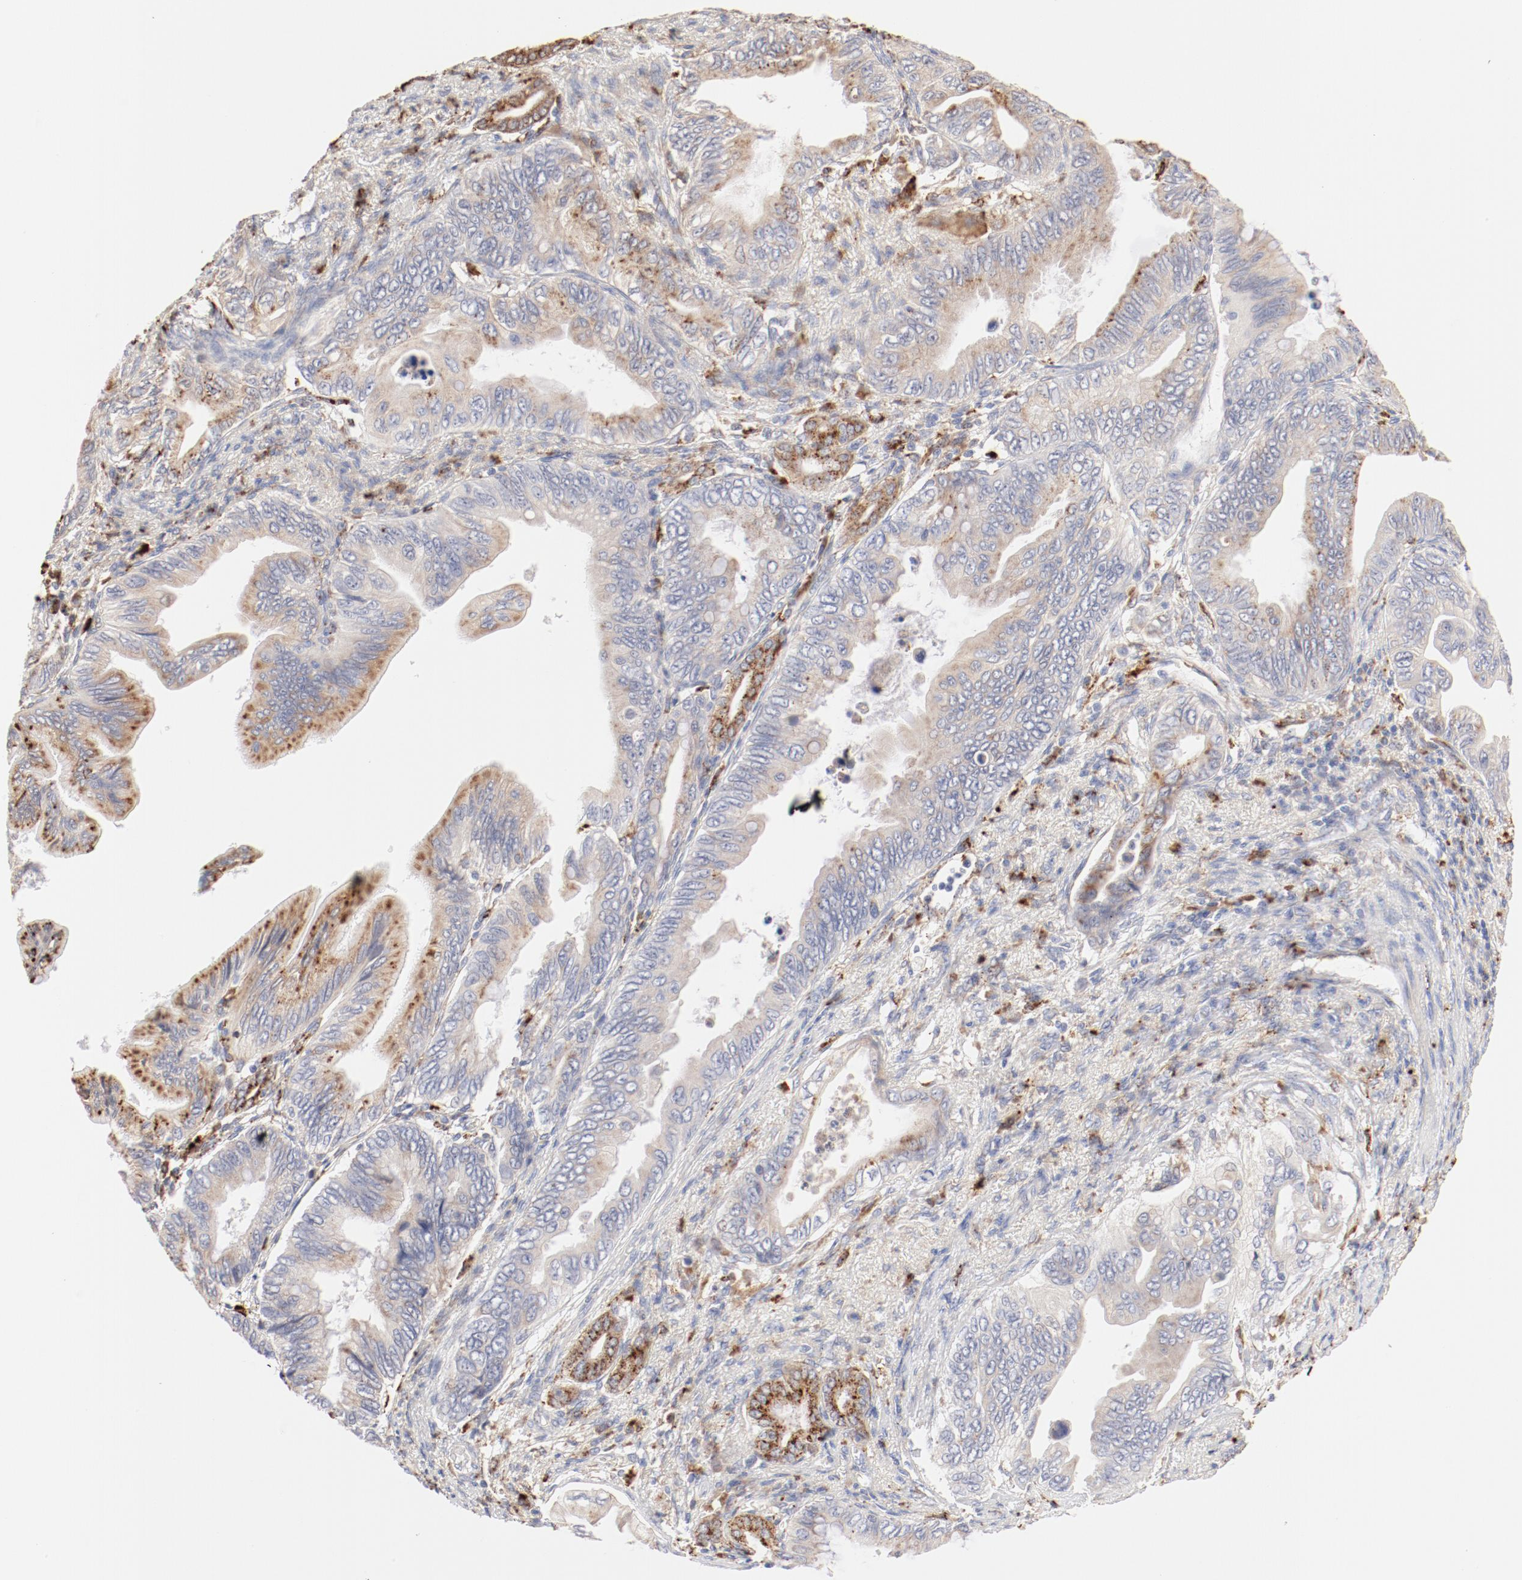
{"staining": {"intensity": "weak", "quantity": ">75%", "location": "cytoplasmic/membranous"}, "tissue": "pancreatic cancer", "cell_type": "Tumor cells", "image_type": "cancer", "snomed": [{"axis": "morphology", "description": "Adenocarcinoma, NOS"}, {"axis": "topography", "description": "Pancreas"}], "caption": "Immunohistochemical staining of pancreatic cancer displays weak cytoplasmic/membranous protein positivity in approximately >75% of tumor cells.", "gene": "CTSH", "patient": {"sex": "female", "age": 66}}